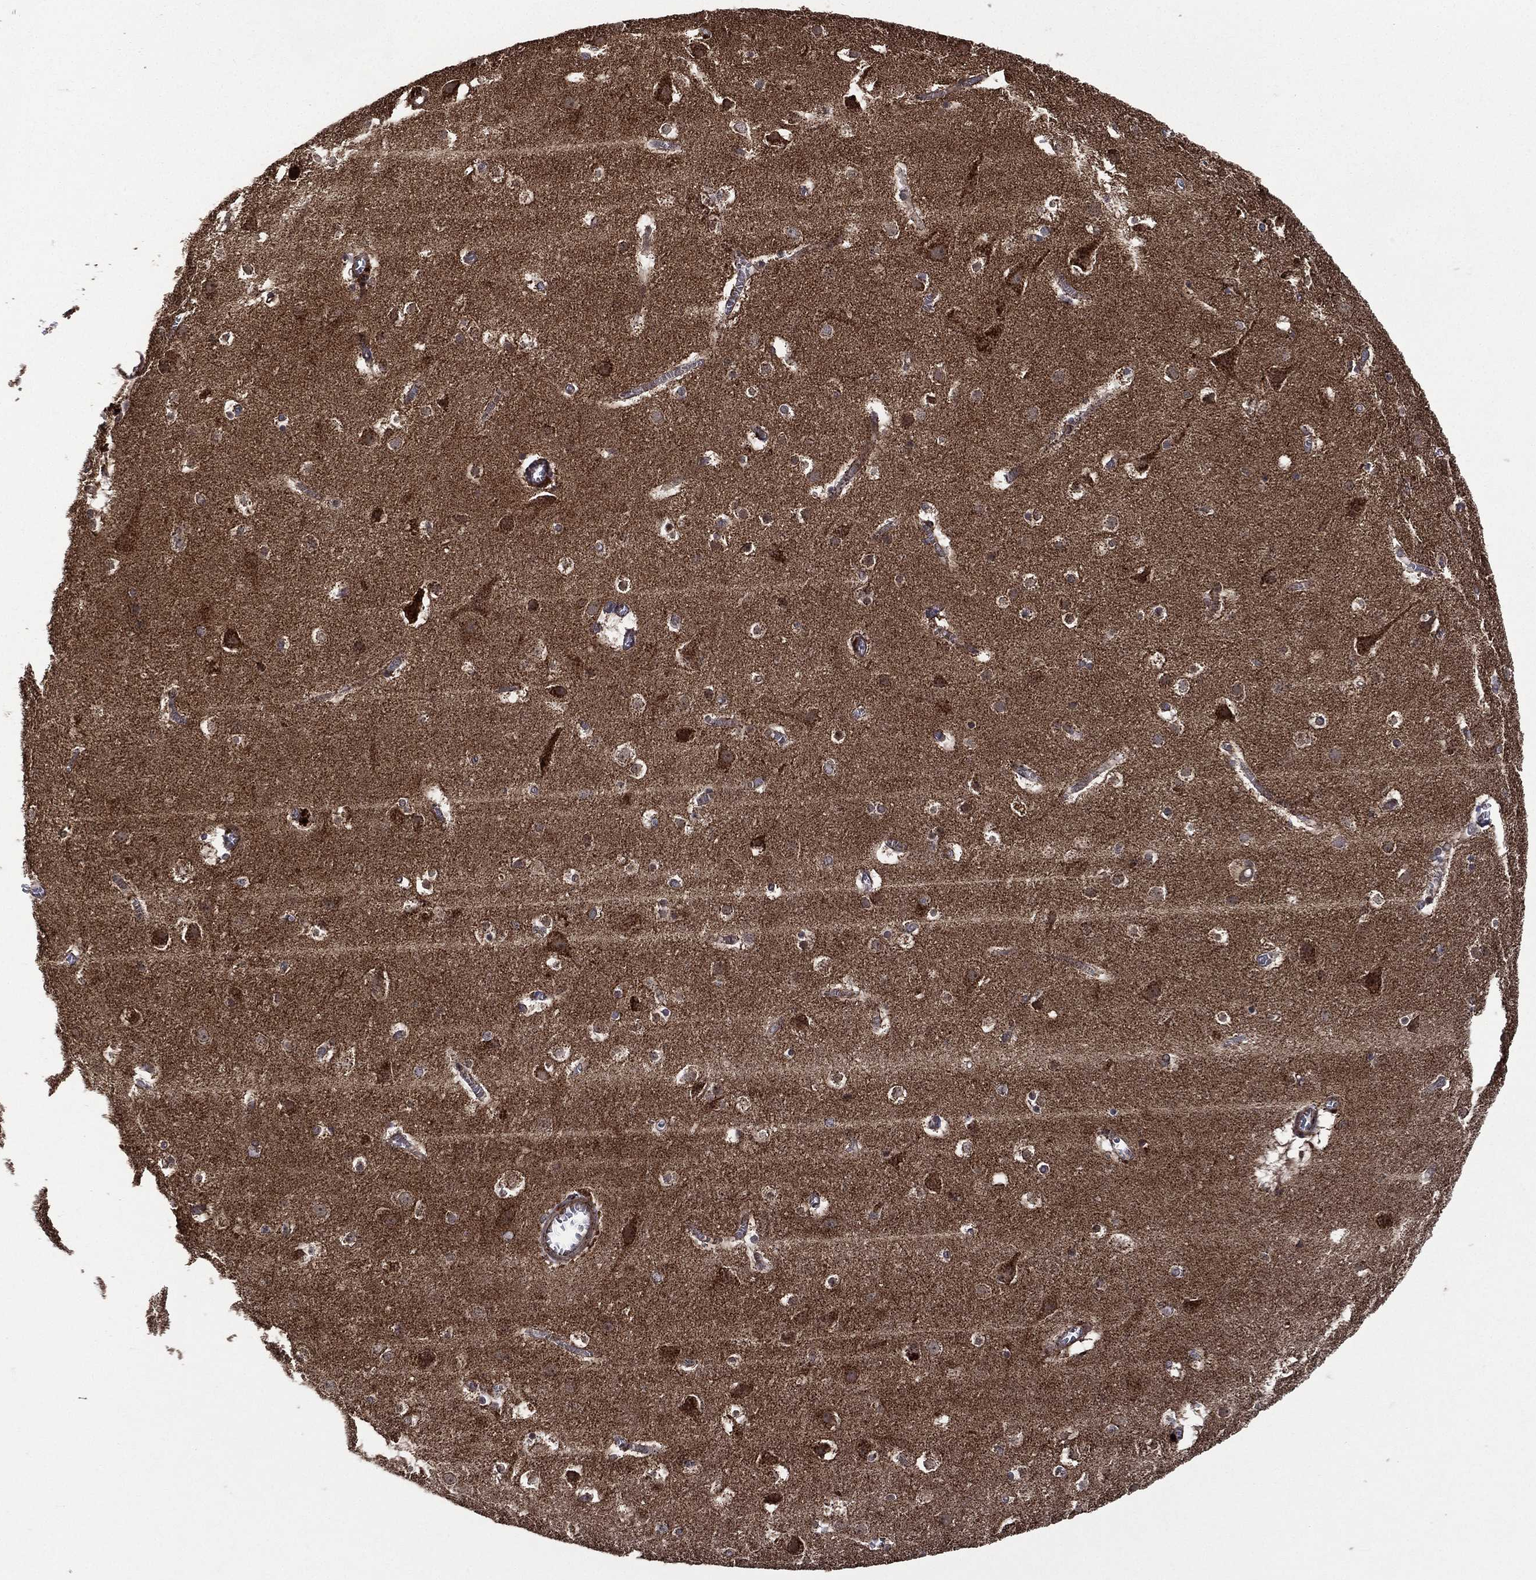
{"staining": {"intensity": "weak", "quantity": "<25%", "location": "cytoplasmic/membranous"}, "tissue": "cerebral cortex", "cell_type": "Endothelial cells", "image_type": "normal", "snomed": [{"axis": "morphology", "description": "Normal tissue, NOS"}, {"axis": "topography", "description": "Cerebral cortex"}], "caption": "DAB (3,3'-diaminobenzidine) immunohistochemical staining of unremarkable human cerebral cortex exhibits no significant positivity in endothelial cells. (Stains: DAB (3,3'-diaminobenzidine) IHC with hematoxylin counter stain, Microscopy: brightfield microscopy at high magnification).", "gene": "GIMAP6", "patient": {"sex": "male", "age": 59}}